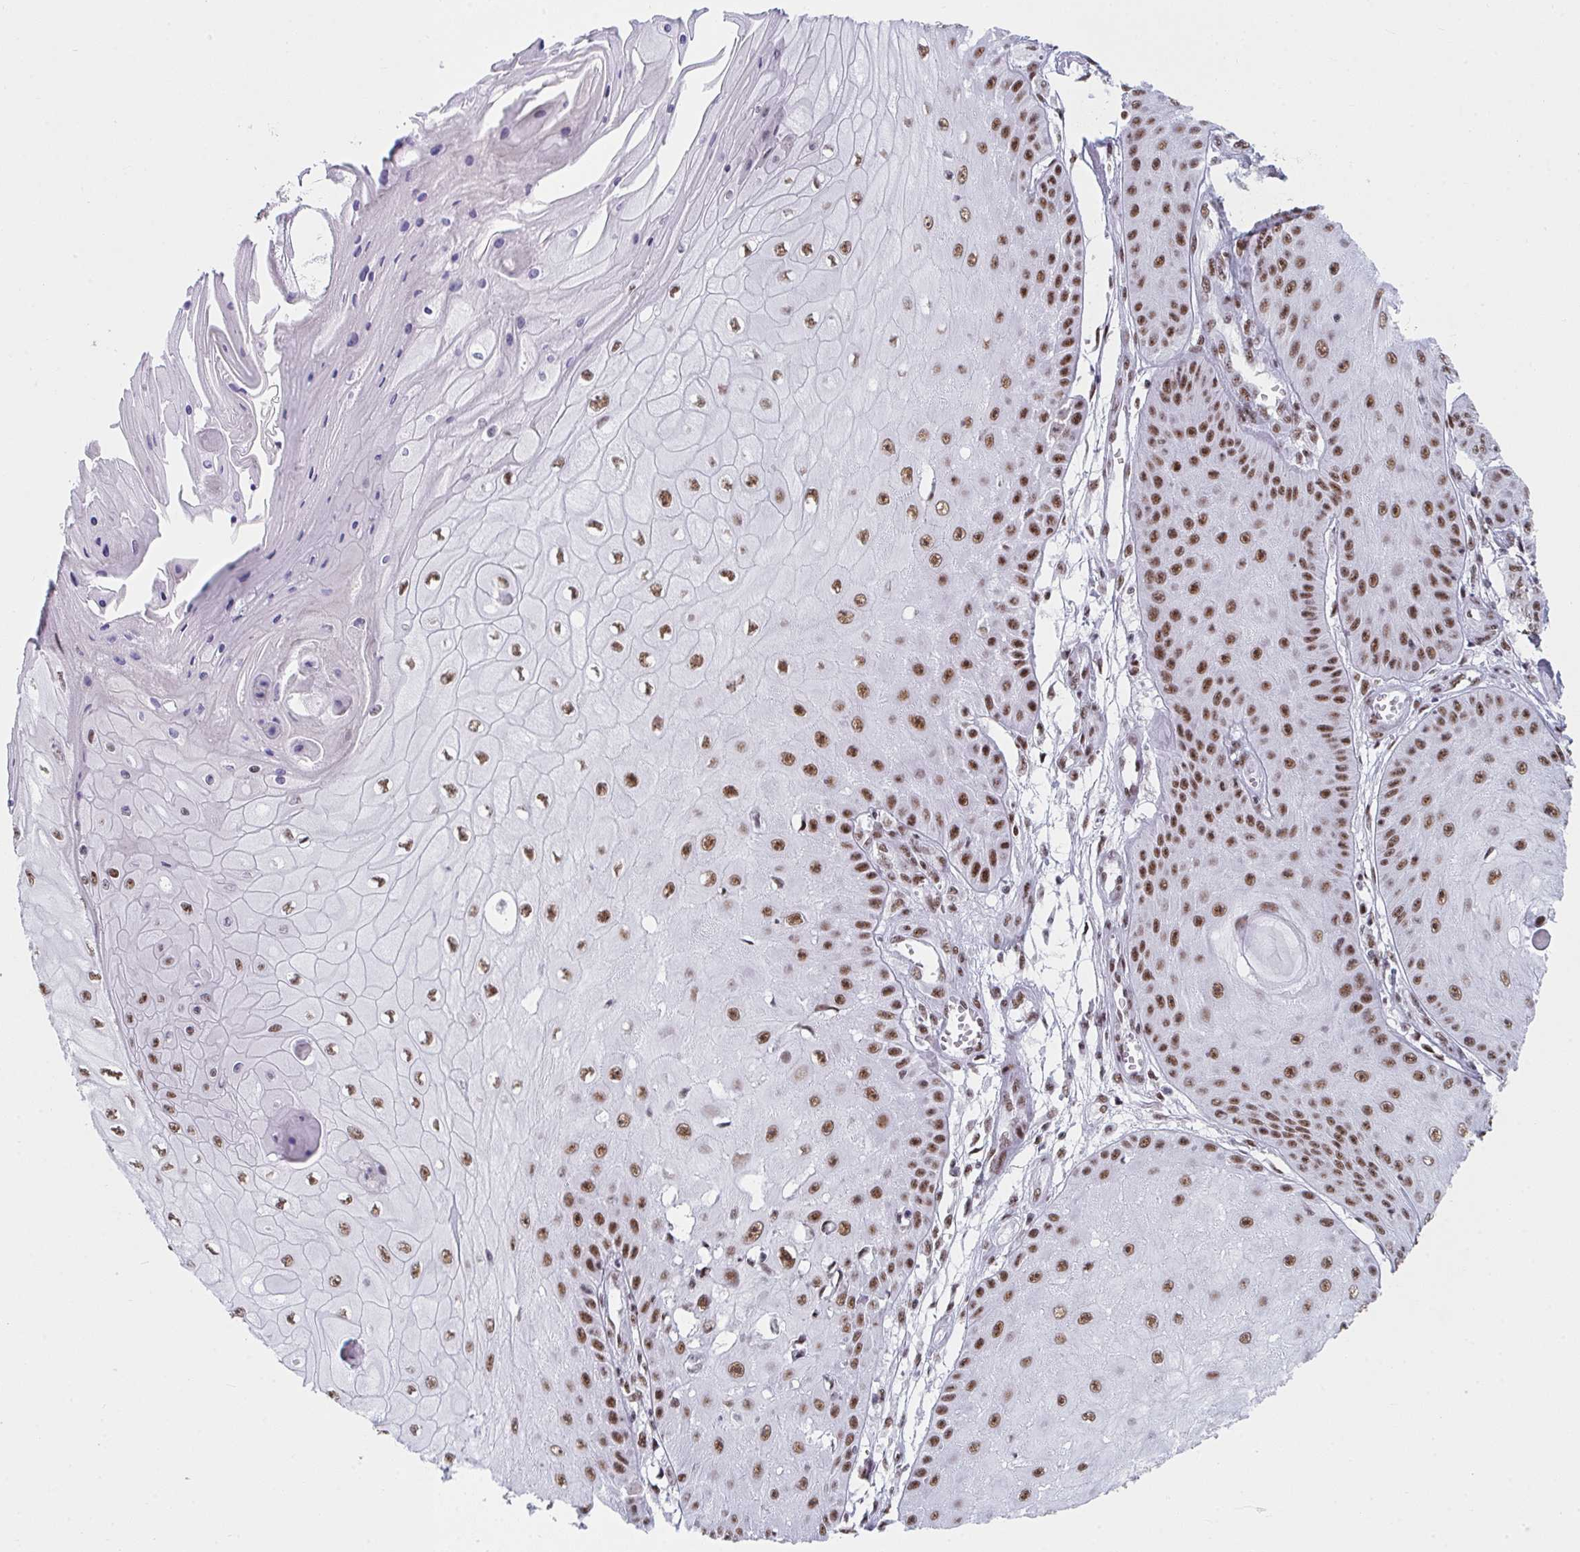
{"staining": {"intensity": "moderate", "quantity": ">75%", "location": "nuclear"}, "tissue": "skin cancer", "cell_type": "Tumor cells", "image_type": "cancer", "snomed": [{"axis": "morphology", "description": "Squamous cell carcinoma, NOS"}, {"axis": "topography", "description": "Skin"}], "caption": "Human skin cancer (squamous cell carcinoma) stained for a protein (brown) displays moderate nuclear positive positivity in approximately >75% of tumor cells.", "gene": "SNRNP70", "patient": {"sex": "male", "age": 70}}